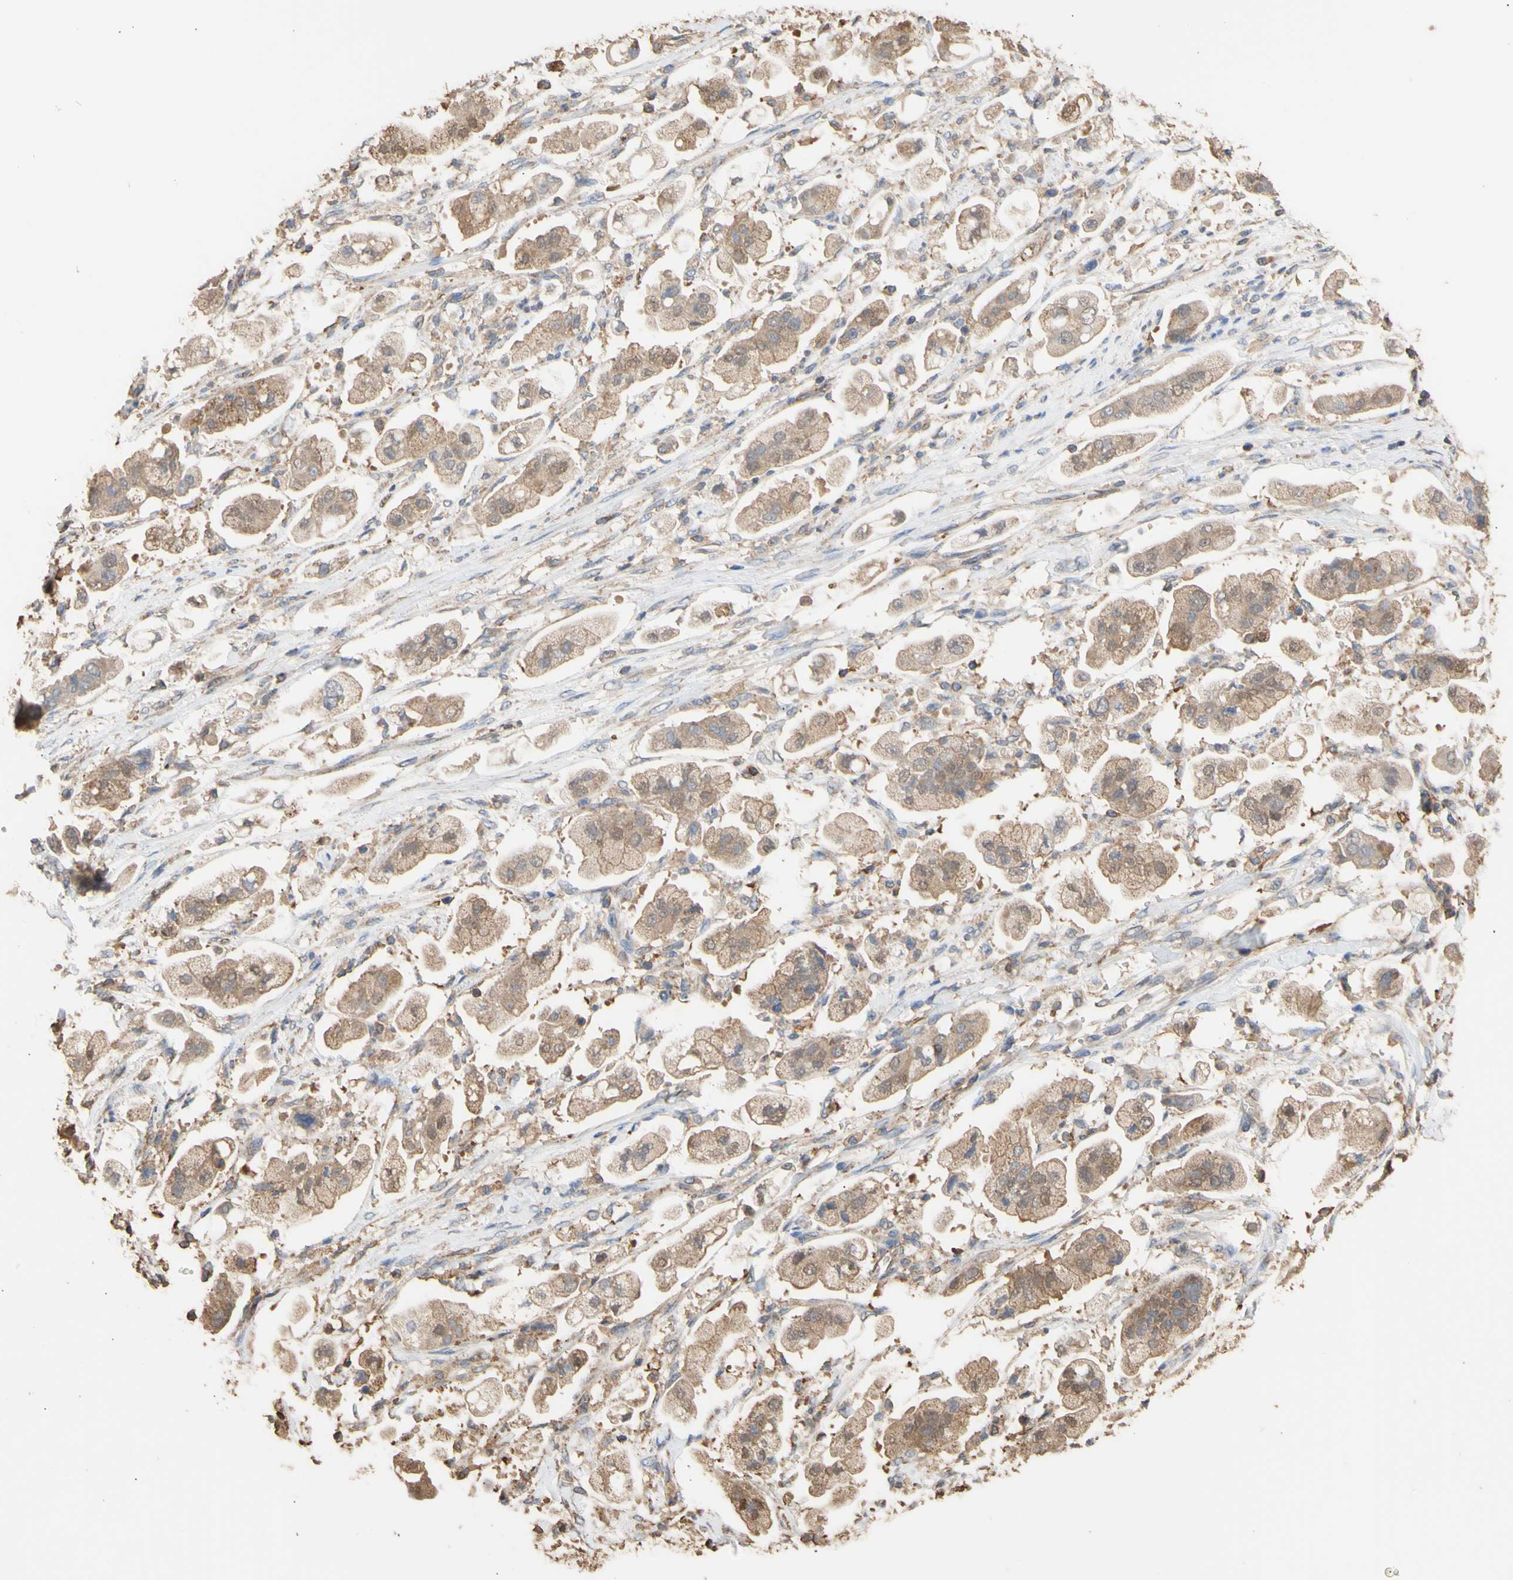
{"staining": {"intensity": "weak", "quantity": ">75%", "location": "cytoplasmic/membranous"}, "tissue": "stomach cancer", "cell_type": "Tumor cells", "image_type": "cancer", "snomed": [{"axis": "morphology", "description": "Adenocarcinoma, NOS"}, {"axis": "topography", "description": "Stomach"}], "caption": "This micrograph displays immunohistochemistry (IHC) staining of stomach cancer, with low weak cytoplasmic/membranous staining in about >75% of tumor cells.", "gene": "ALDH9A1", "patient": {"sex": "male", "age": 62}}